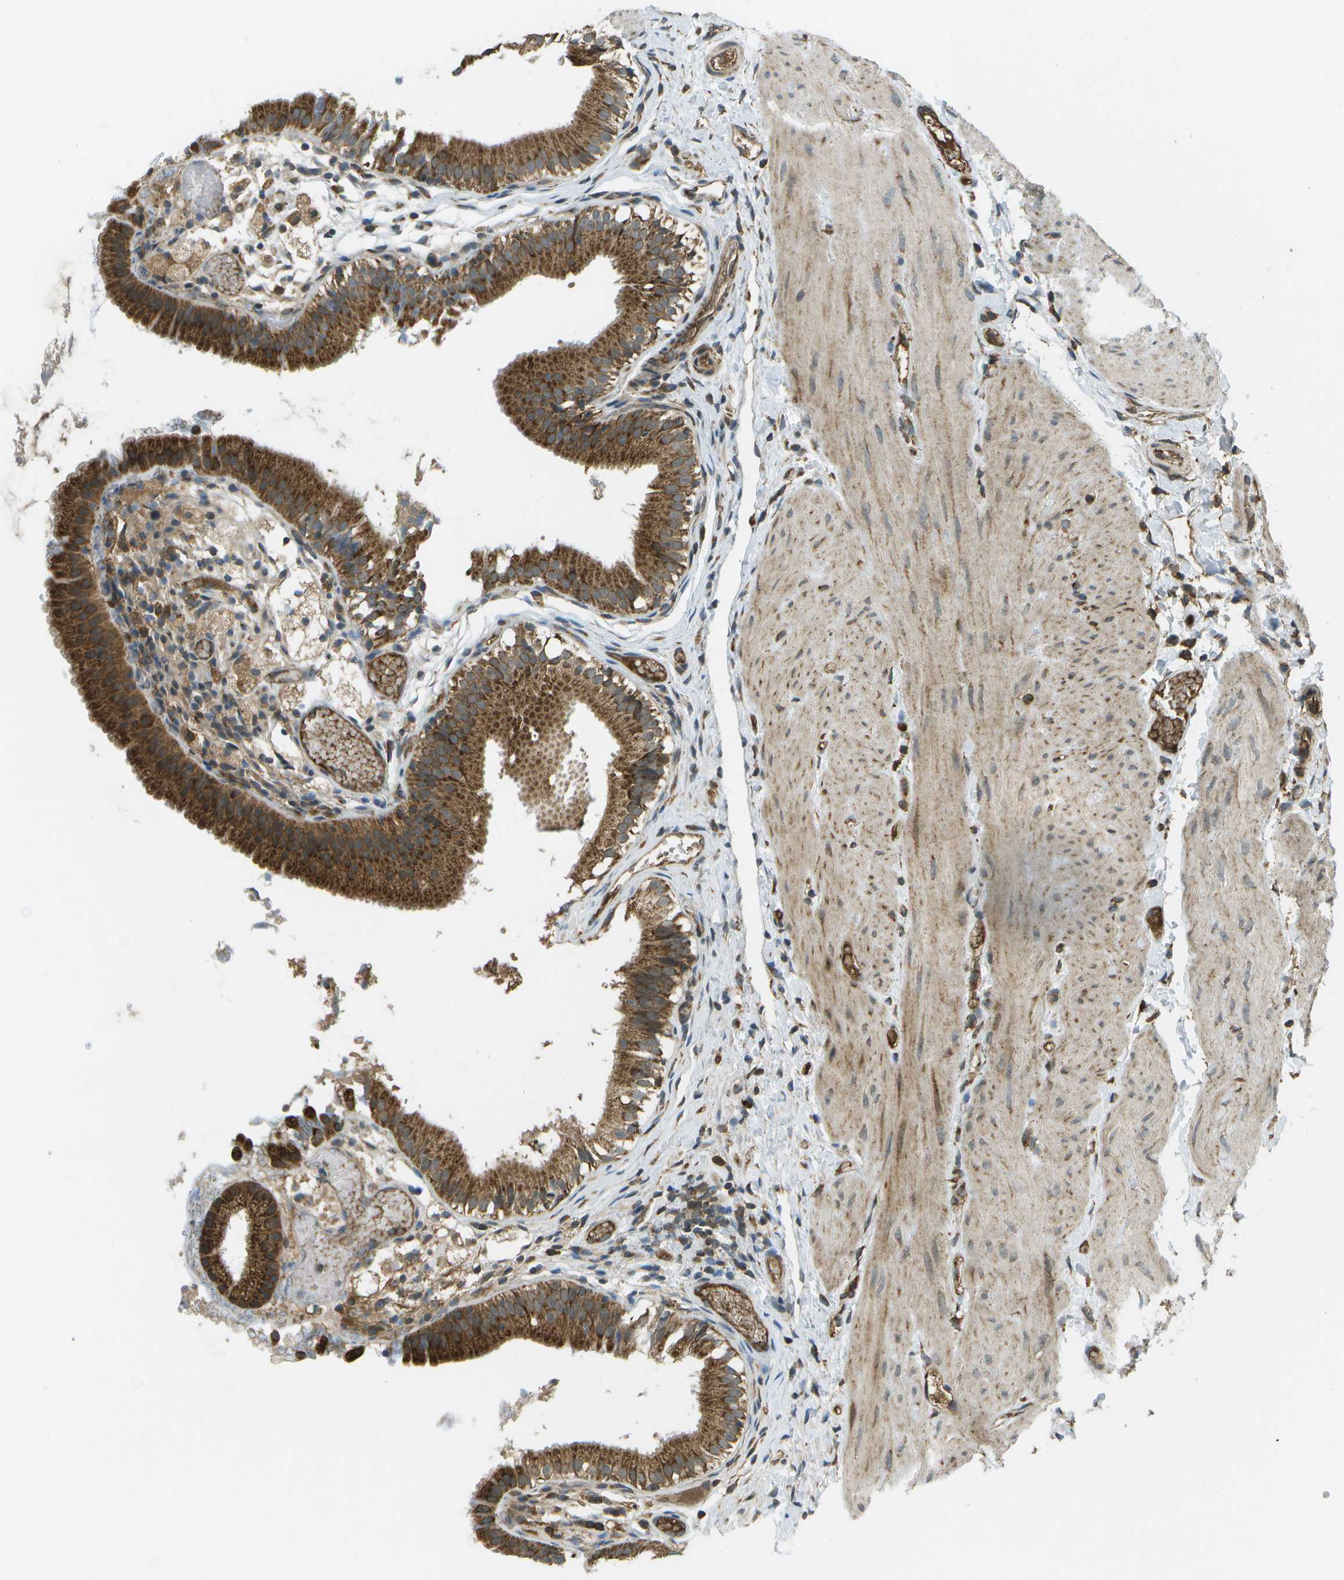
{"staining": {"intensity": "strong", "quantity": ">75%", "location": "cytoplasmic/membranous"}, "tissue": "gallbladder", "cell_type": "Glandular cells", "image_type": "normal", "snomed": [{"axis": "morphology", "description": "Normal tissue, NOS"}, {"axis": "topography", "description": "Gallbladder"}], "caption": "Immunohistochemistry (IHC) staining of normal gallbladder, which displays high levels of strong cytoplasmic/membranous positivity in approximately >75% of glandular cells indicating strong cytoplasmic/membranous protein expression. The staining was performed using DAB (brown) for protein detection and nuclei were counterstained in hematoxylin (blue).", "gene": "USP30", "patient": {"sex": "female", "age": 26}}